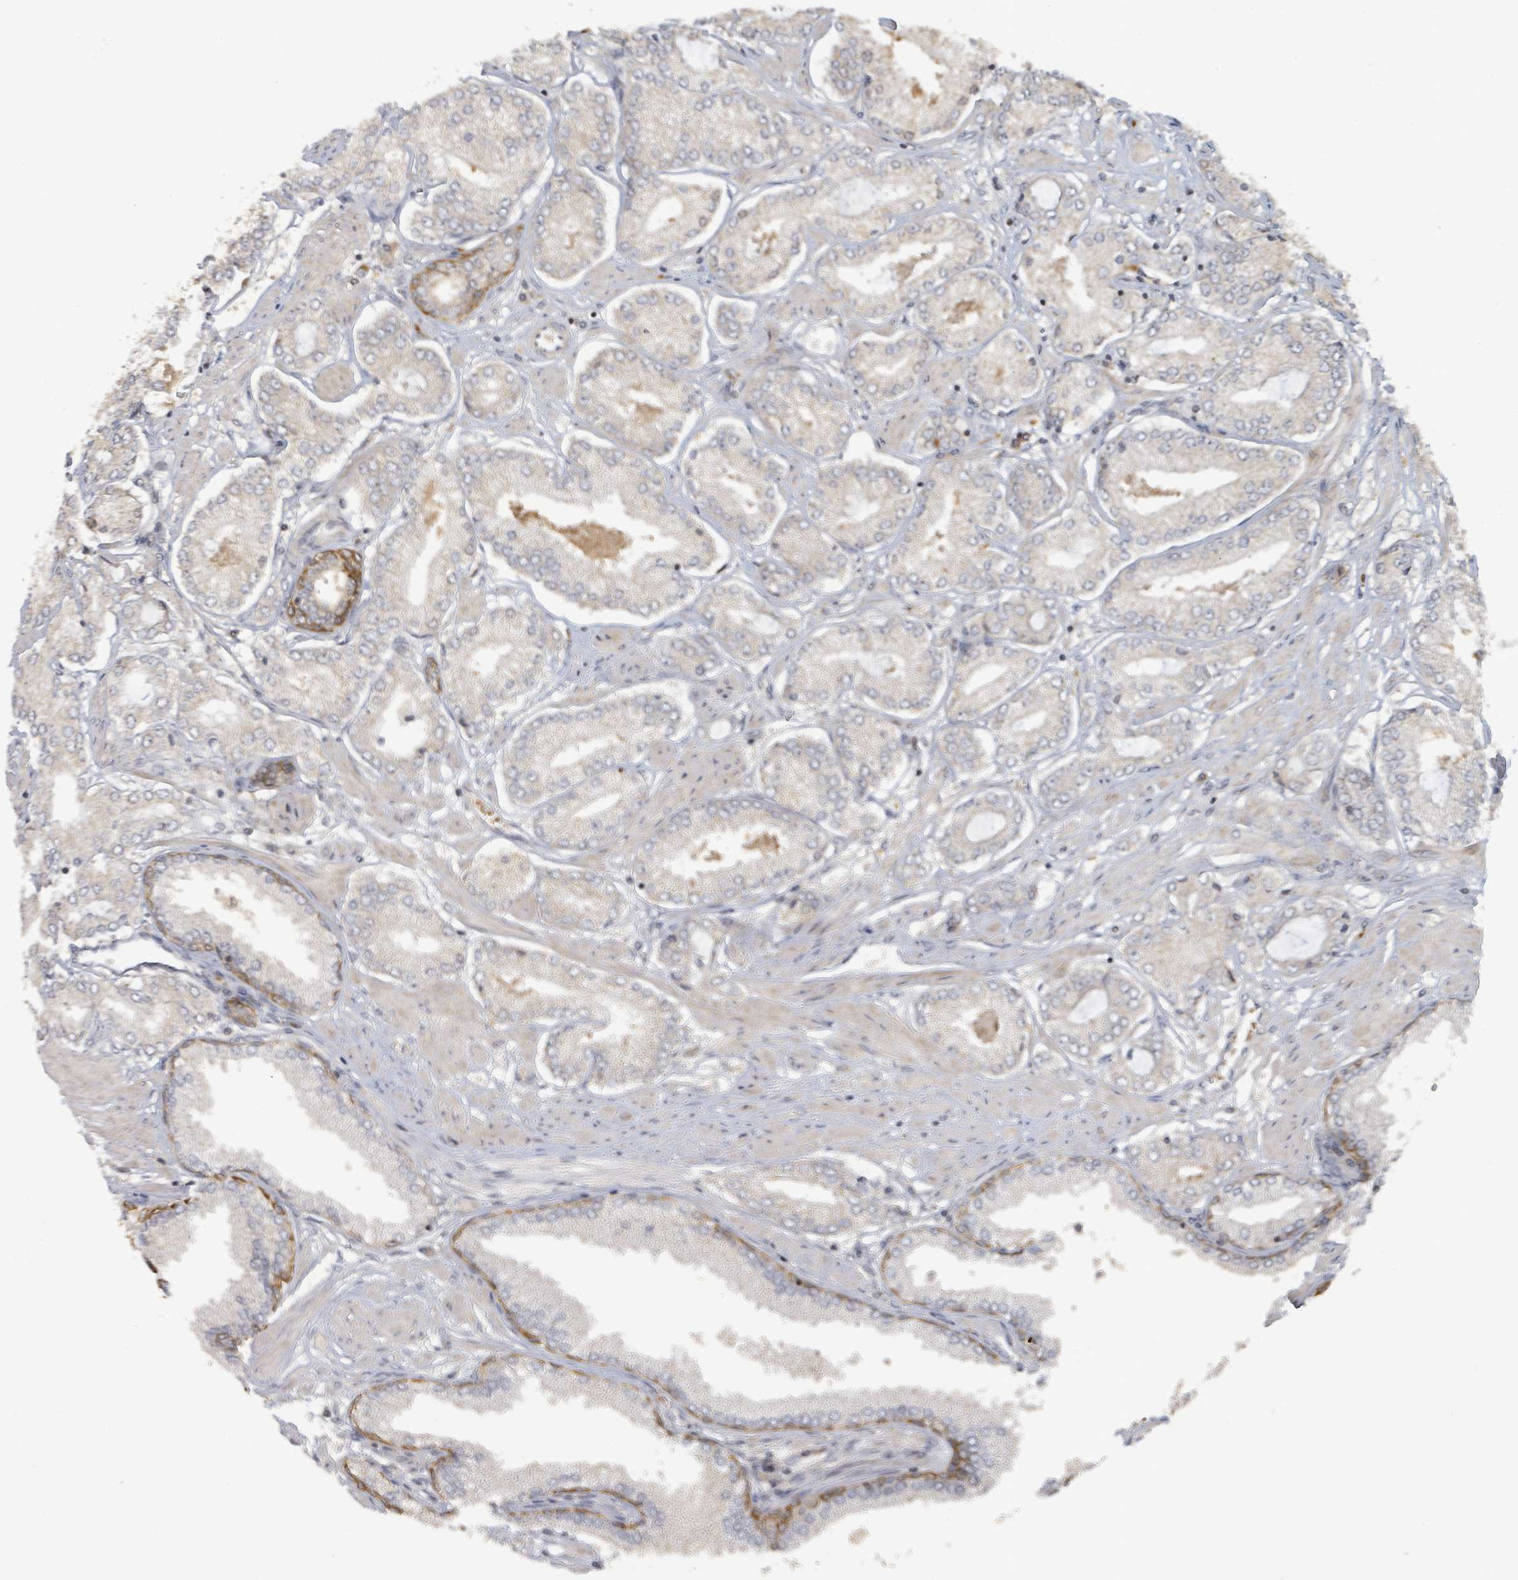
{"staining": {"intensity": "negative", "quantity": "none", "location": "none"}, "tissue": "prostate cancer", "cell_type": "Tumor cells", "image_type": "cancer", "snomed": [{"axis": "morphology", "description": "Adenocarcinoma, High grade"}, {"axis": "topography", "description": "Prostate and seminal vesicle, NOS"}], "caption": "Protein analysis of prostate cancer demonstrates no significant staining in tumor cells.", "gene": "ITGA11", "patient": {"sex": "male", "age": 64}}